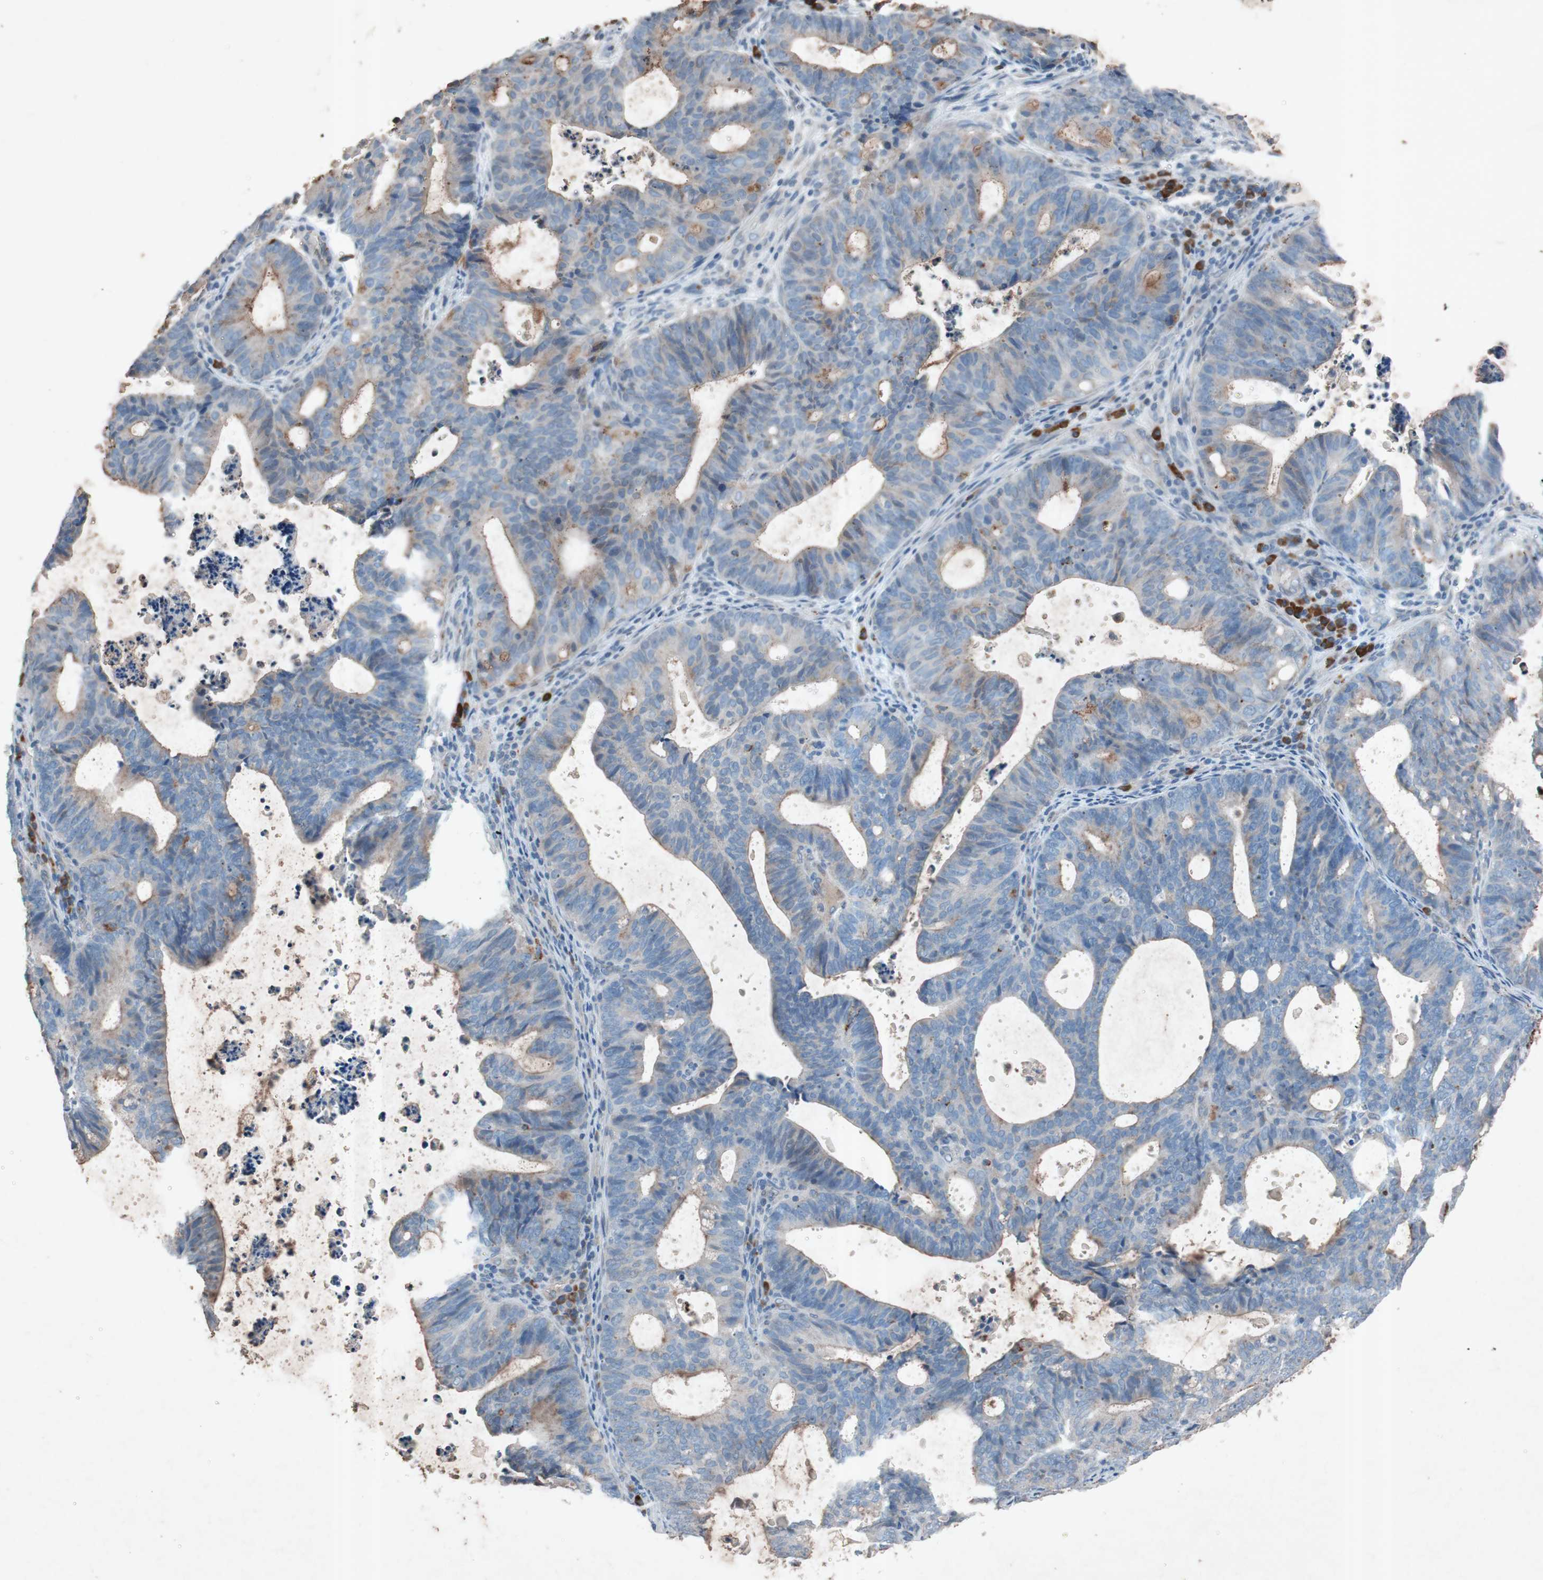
{"staining": {"intensity": "weak", "quantity": "25%-75%", "location": "cytoplasmic/membranous"}, "tissue": "endometrial cancer", "cell_type": "Tumor cells", "image_type": "cancer", "snomed": [{"axis": "morphology", "description": "Adenocarcinoma, NOS"}, {"axis": "topography", "description": "Uterus"}], "caption": "Tumor cells exhibit low levels of weak cytoplasmic/membranous staining in about 25%-75% of cells in endometrial adenocarcinoma.", "gene": "GRB7", "patient": {"sex": "female", "age": 83}}